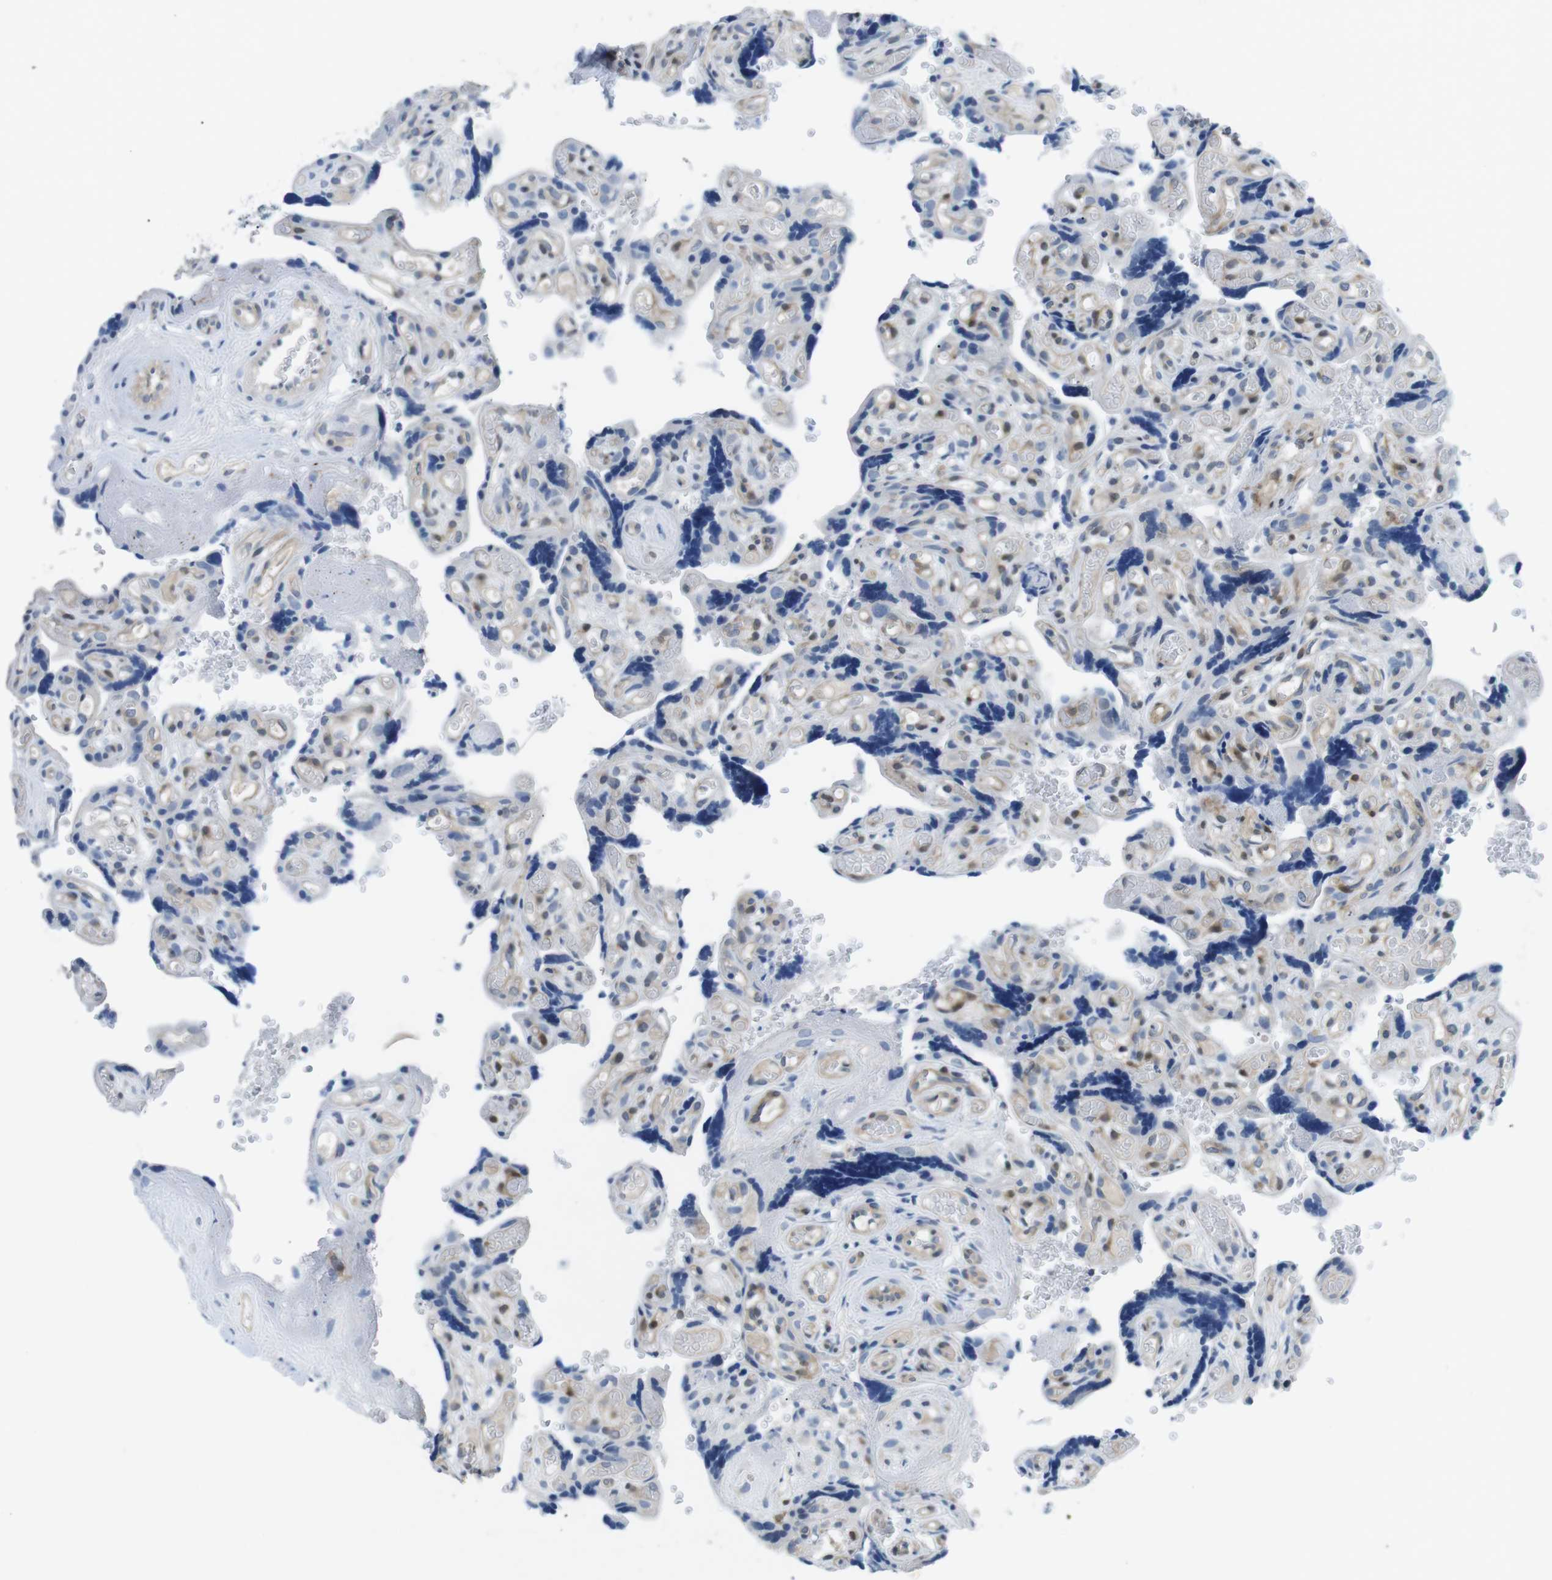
{"staining": {"intensity": "negative", "quantity": "none", "location": "none"}, "tissue": "placenta", "cell_type": "Decidual cells", "image_type": "normal", "snomed": [{"axis": "morphology", "description": "Normal tissue, NOS"}, {"axis": "topography", "description": "Placenta"}], "caption": "Micrograph shows no protein positivity in decidual cells of normal placenta. The staining was performed using DAB to visualize the protein expression in brown, while the nuclei were stained in blue with hematoxylin (Magnification: 20x).", "gene": "PHLDA1", "patient": {"sex": "female", "age": 30}}